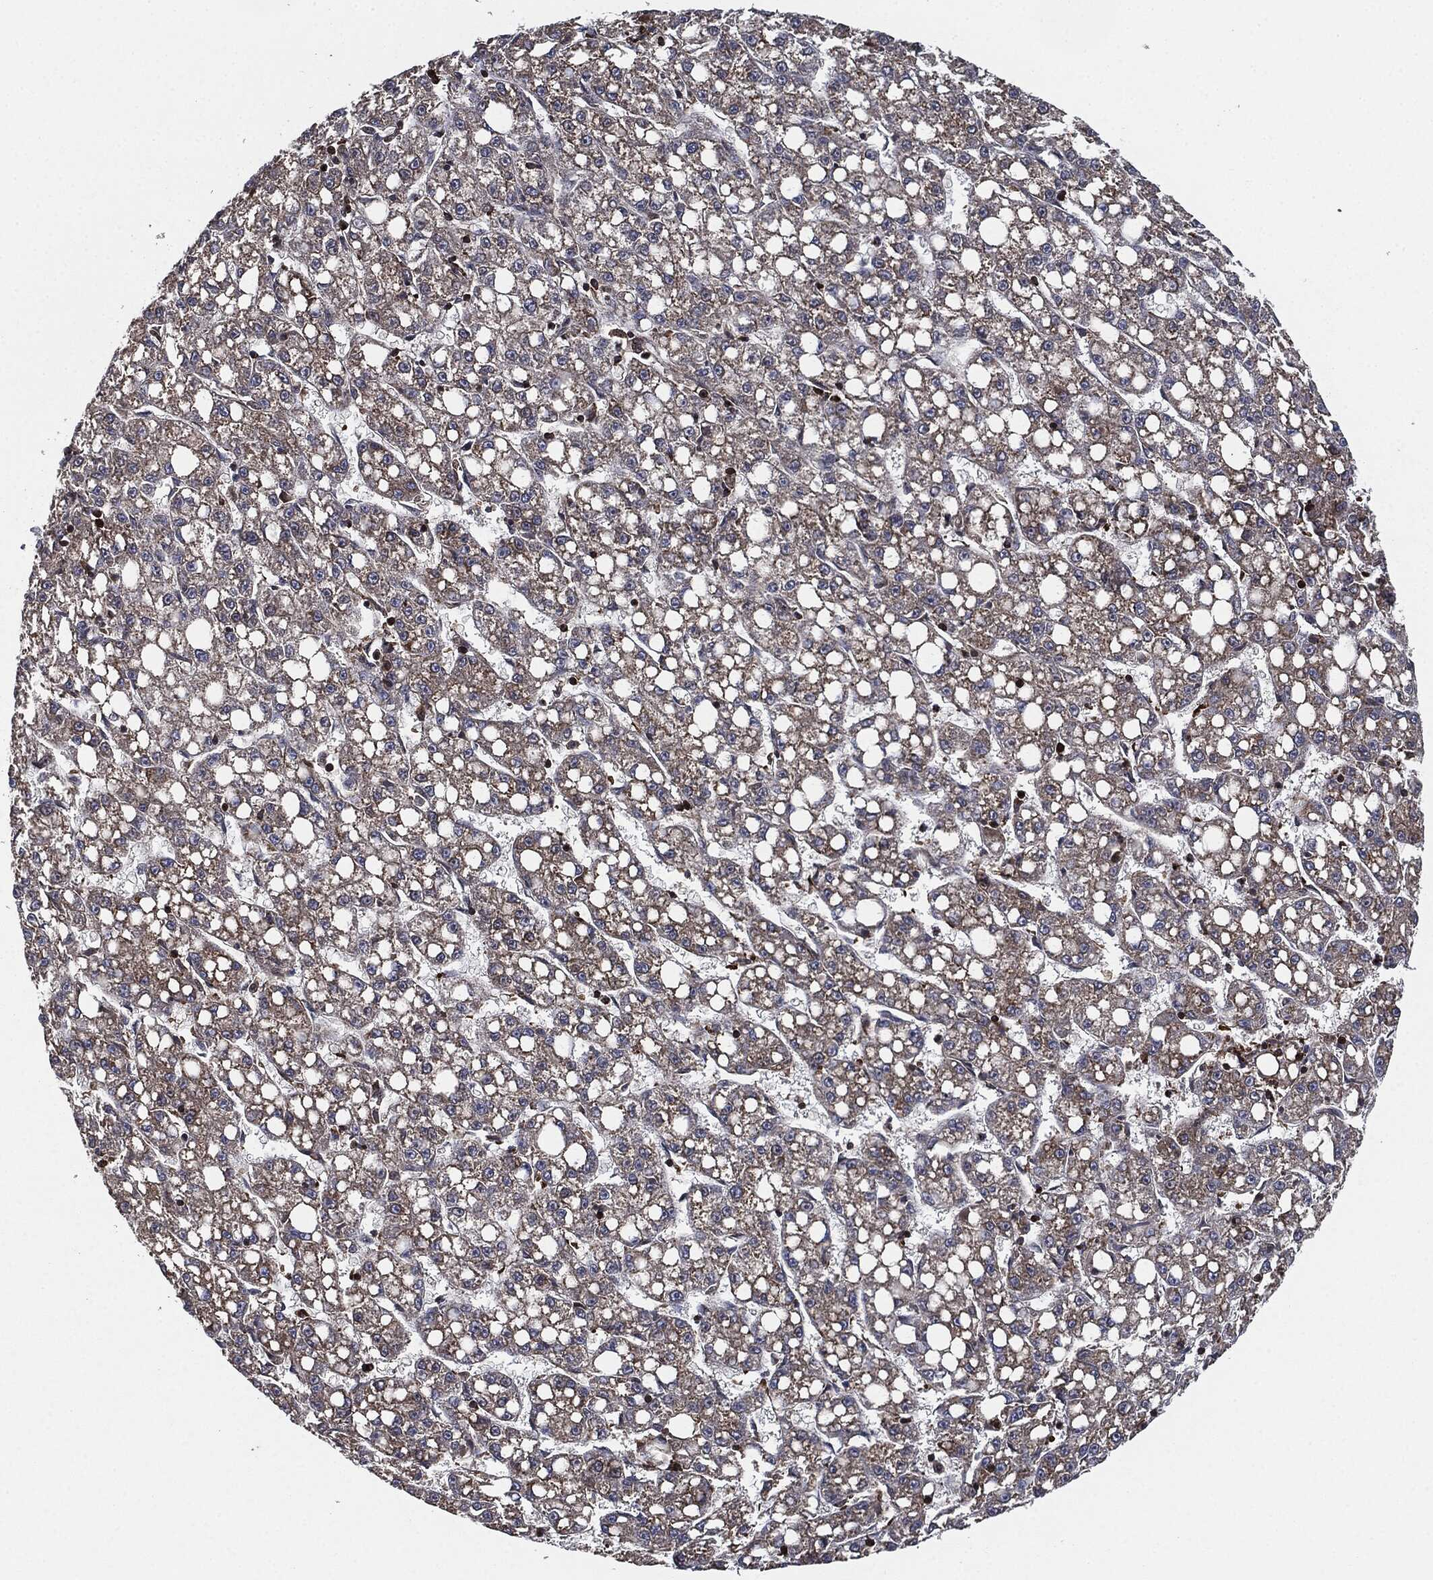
{"staining": {"intensity": "weak", "quantity": "25%-75%", "location": "cytoplasmic/membranous"}, "tissue": "liver cancer", "cell_type": "Tumor cells", "image_type": "cancer", "snomed": [{"axis": "morphology", "description": "Carcinoma, Hepatocellular, NOS"}, {"axis": "topography", "description": "Liver"}], "caption": "The image displays staining of liver cancer, revealing weak cytoplasmic/membranous protein staining (brown color) within tumor cells.", "gene": "UBR1", "patient": {"sex": "female", "age": 65}}